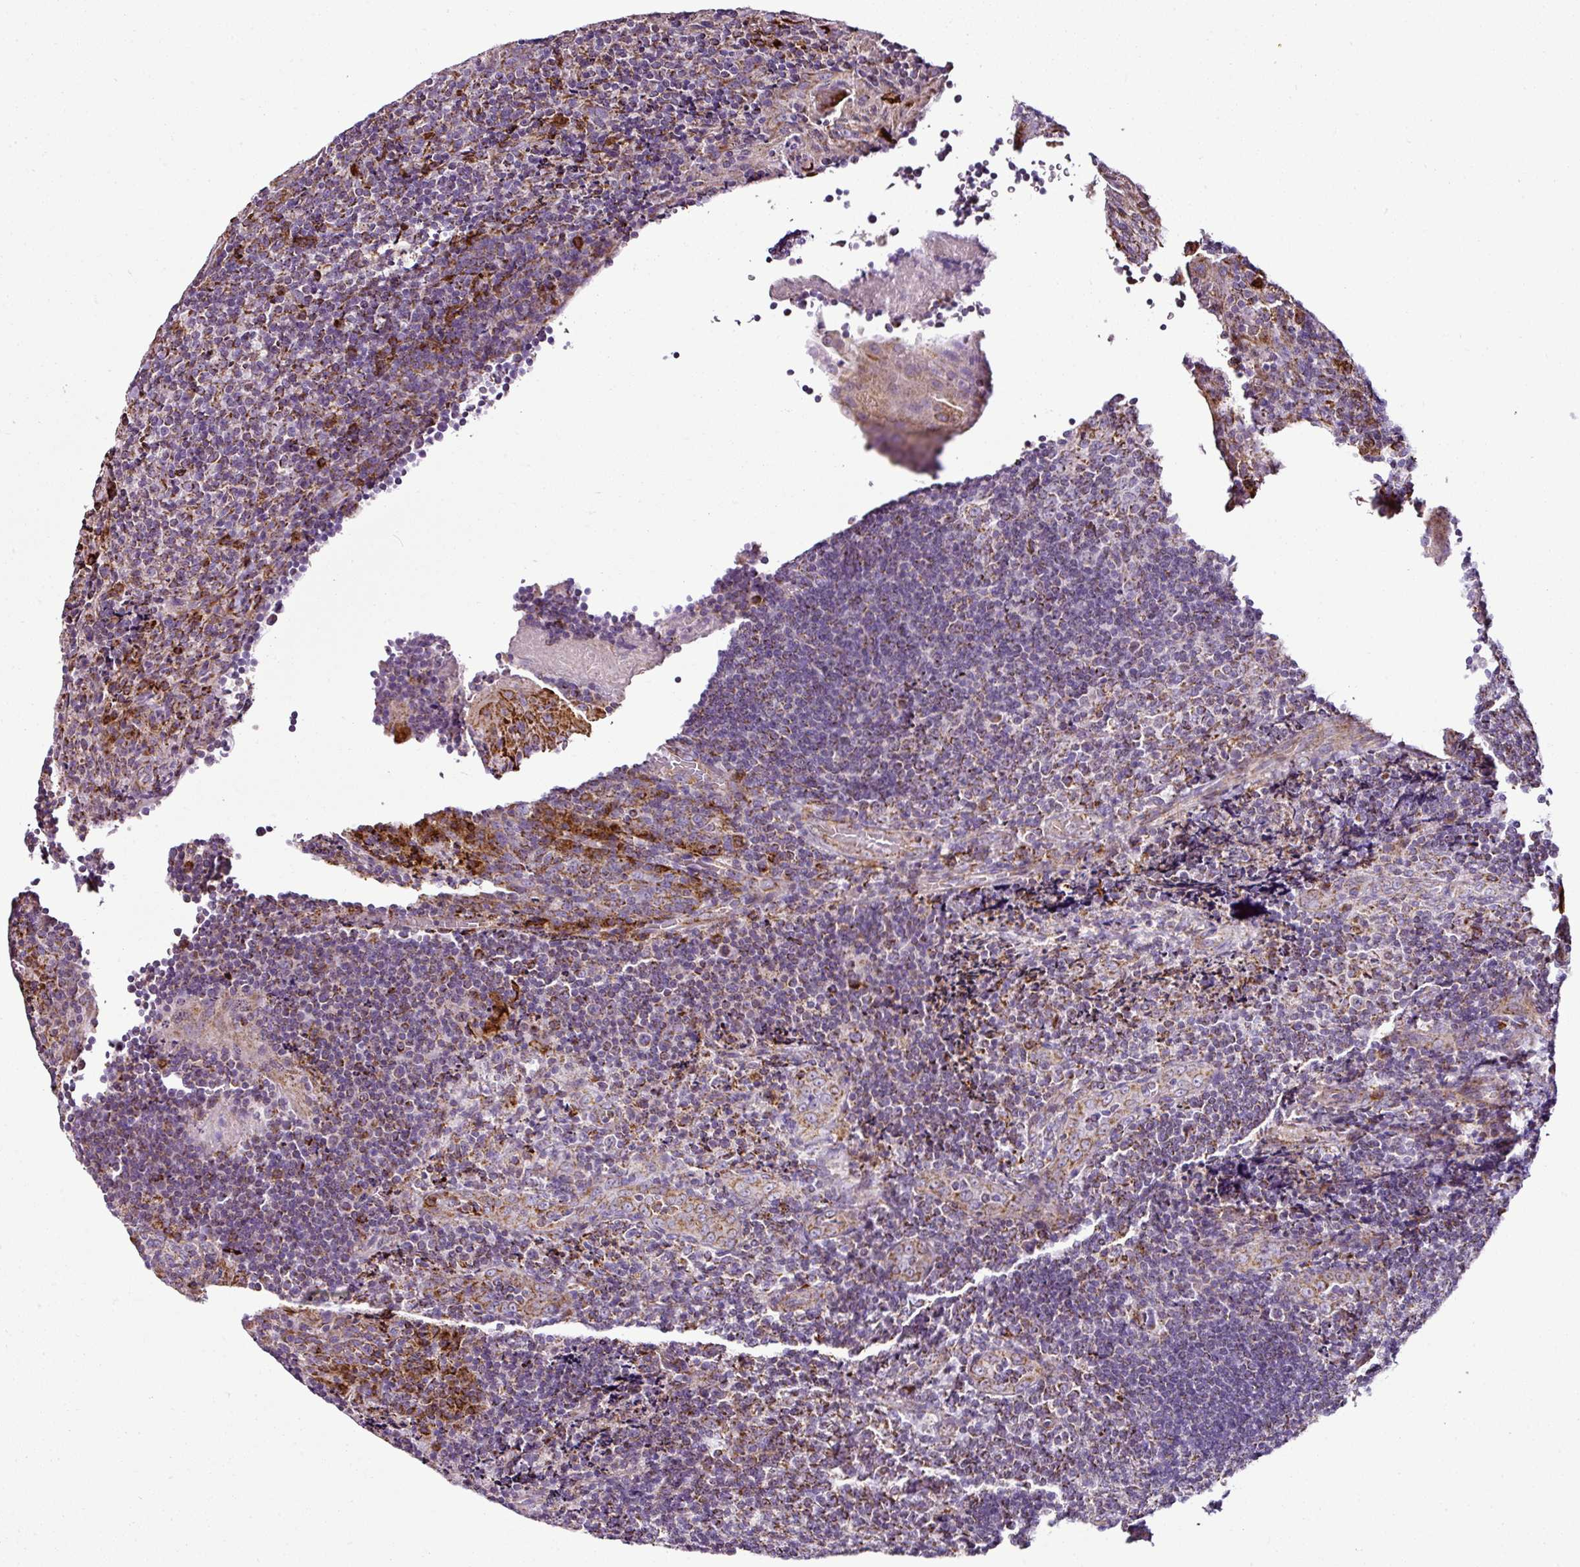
{"staining": {"intensity": "moderate", "quantity": "<25%", "location": "cytoplasmic/membranous"}, "tissue": "tonsil", "cell_type": "Germinal center cells", "image_type": "normal", "snomed": [{"axis": "morphology", "description": "Normal tissue, NOS"}, {"axis": "topography", "description": "Tonsil"}], "caption": "Protein staining by immunohistochemistry (IHC) displays moderate cytoplasmic/membranous expression in about <25% of germinal center cells in normal tonsil.", "gene": "DPAGT1", "patient": {"sex": "male", "age": 17}}